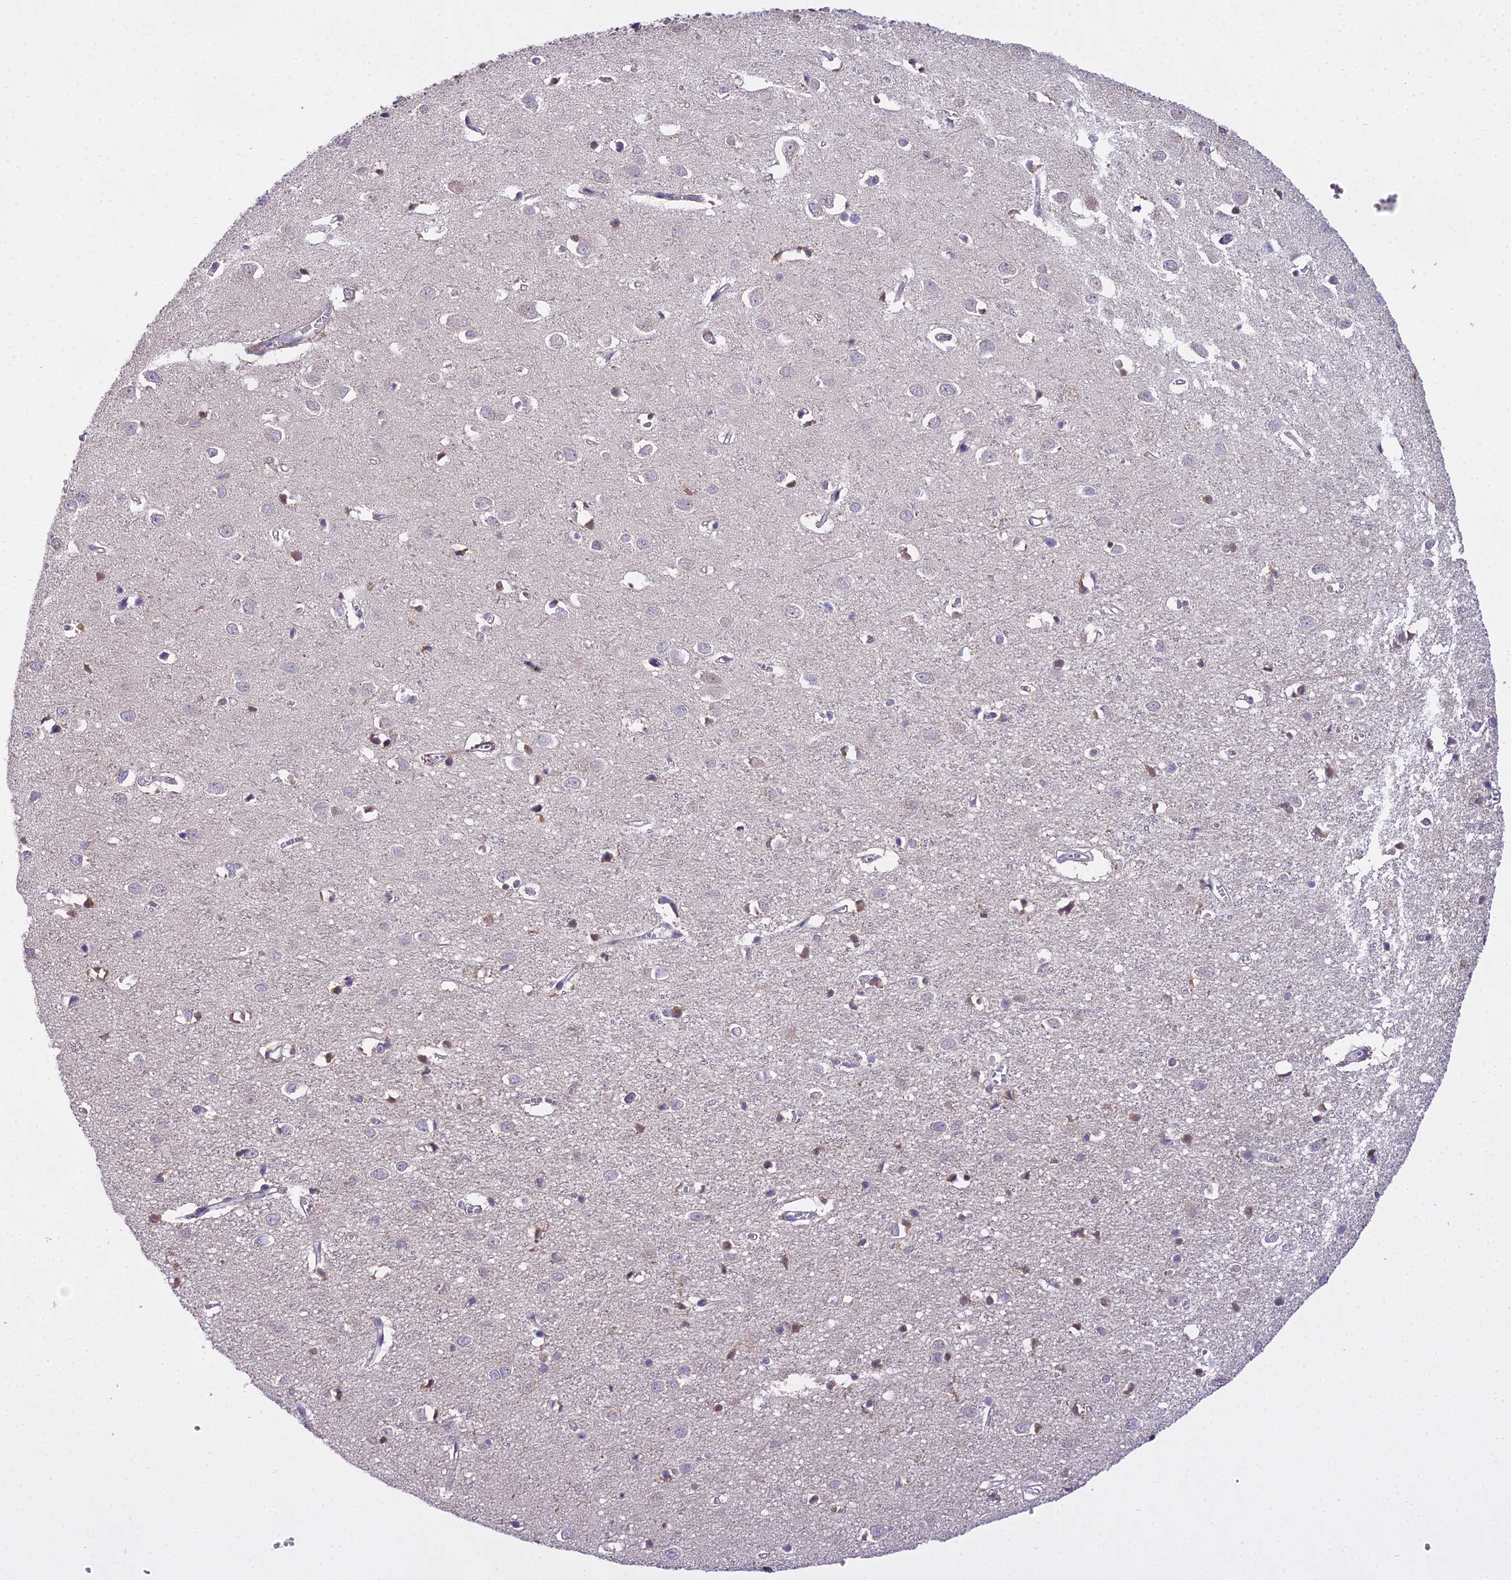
{"staining": {"intensity": "negative", "quantity": "none", "location": "none"}, "tissue": "cerebral cortex", "cell_type": "Endothelial cells", "image_type": "normal", "snomed": [{"axis": "morphology", "description": "Normal tissue, NOS"}, {"axis": "topography", "description": "Cerebral cortex"}], "caption": "DAB (3,3'-diaminobenzidine) immunohistochemical staining of unremarkable human cerebral cortex exhibits no significant positivity in endothelial cells.", "gene": "MAT2A", "patient": {"sex": "female", "age": 64}}